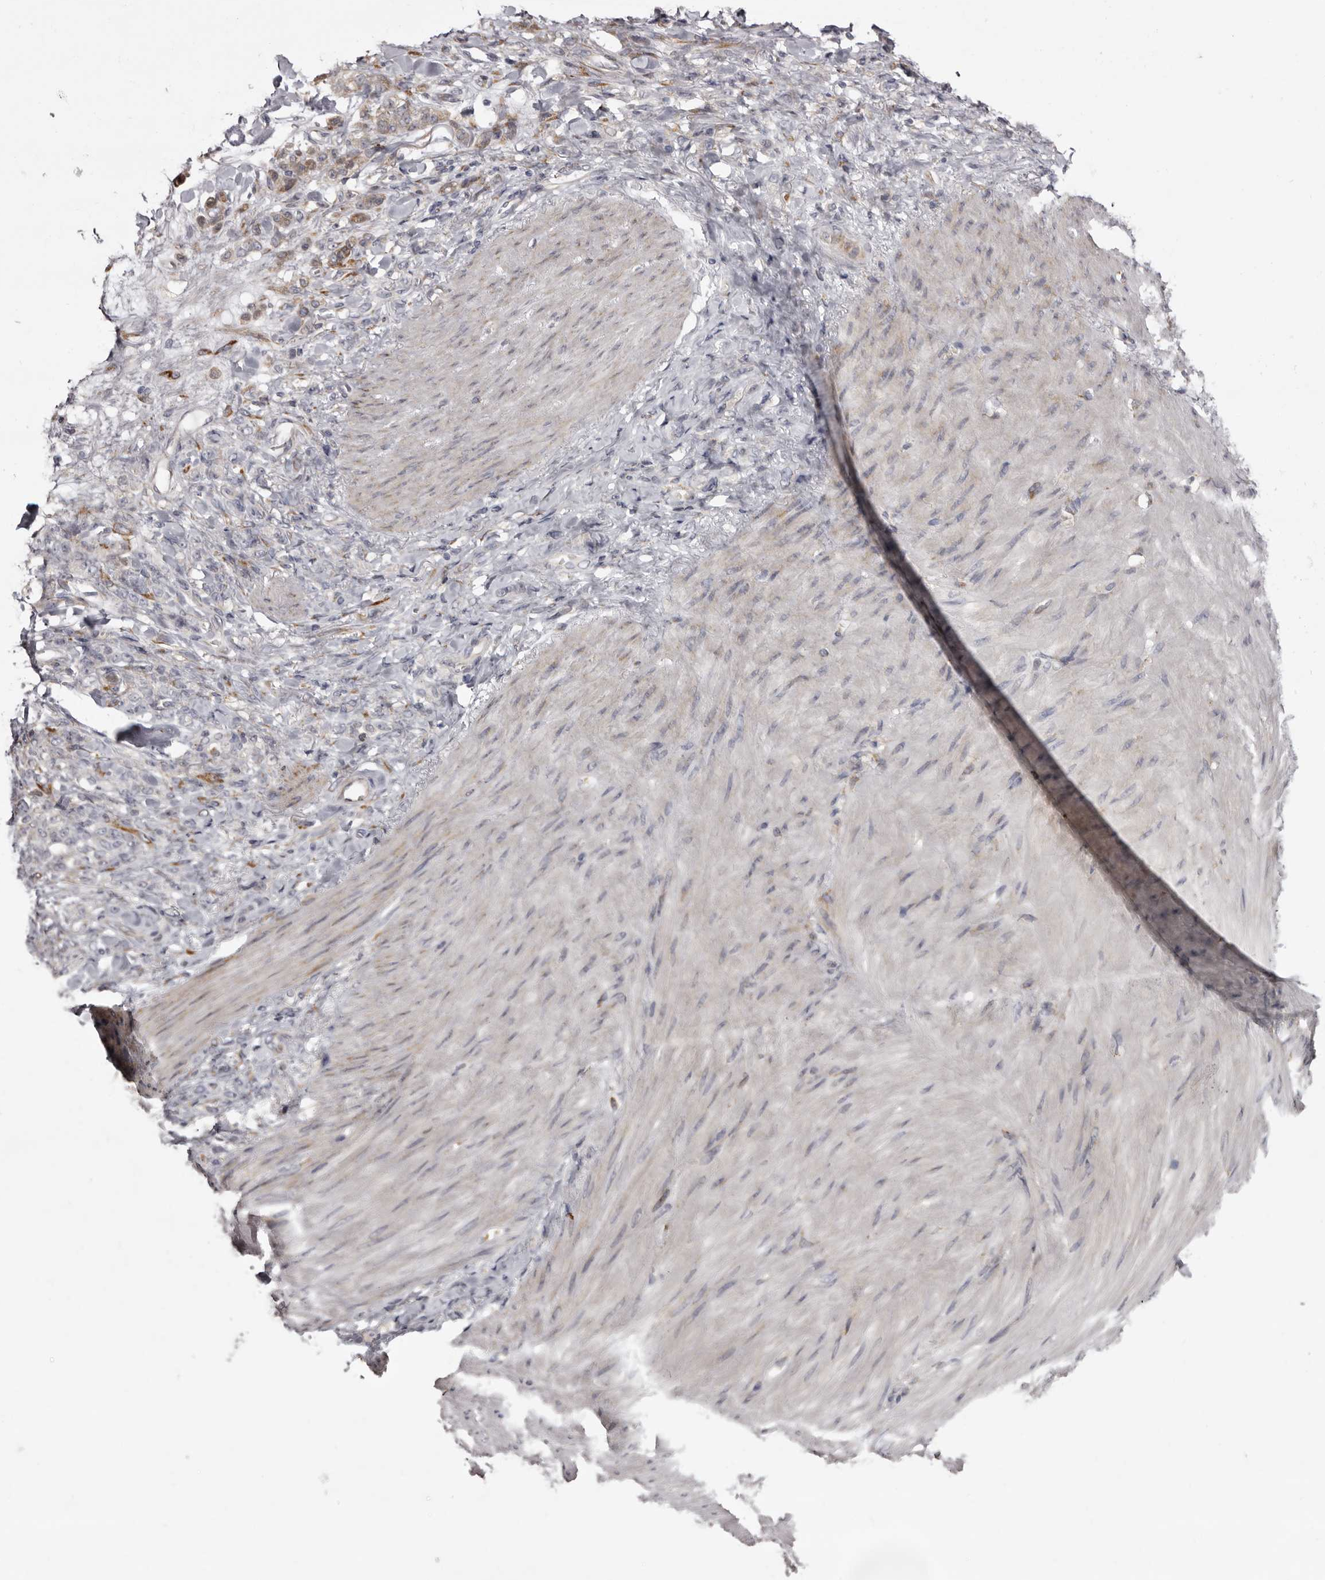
{"staining": {"intensity": "weak", "quantity": "<25%", "location": "cytoplasmic/membranous"}, "tissue": "stomach cancer", "cell_type": "Tumor cells", "image_type": "cancer", "snomed": [{"axis": "morphology", "description": "Normal tissue, NOS"}, {"axis": "morphology", "description": "Adenocarcinoma, NOS"}, {"axis": "topography", "description": "Stomach"}], "caption": "High power microscopy image of an immunohistochemistry (IHC) micrograph of adenocarcinoma (stomach), revealing no significant staining in tumor cells.", "gene": "PIGX", "patient": {"sex": "male", "age": 82}}